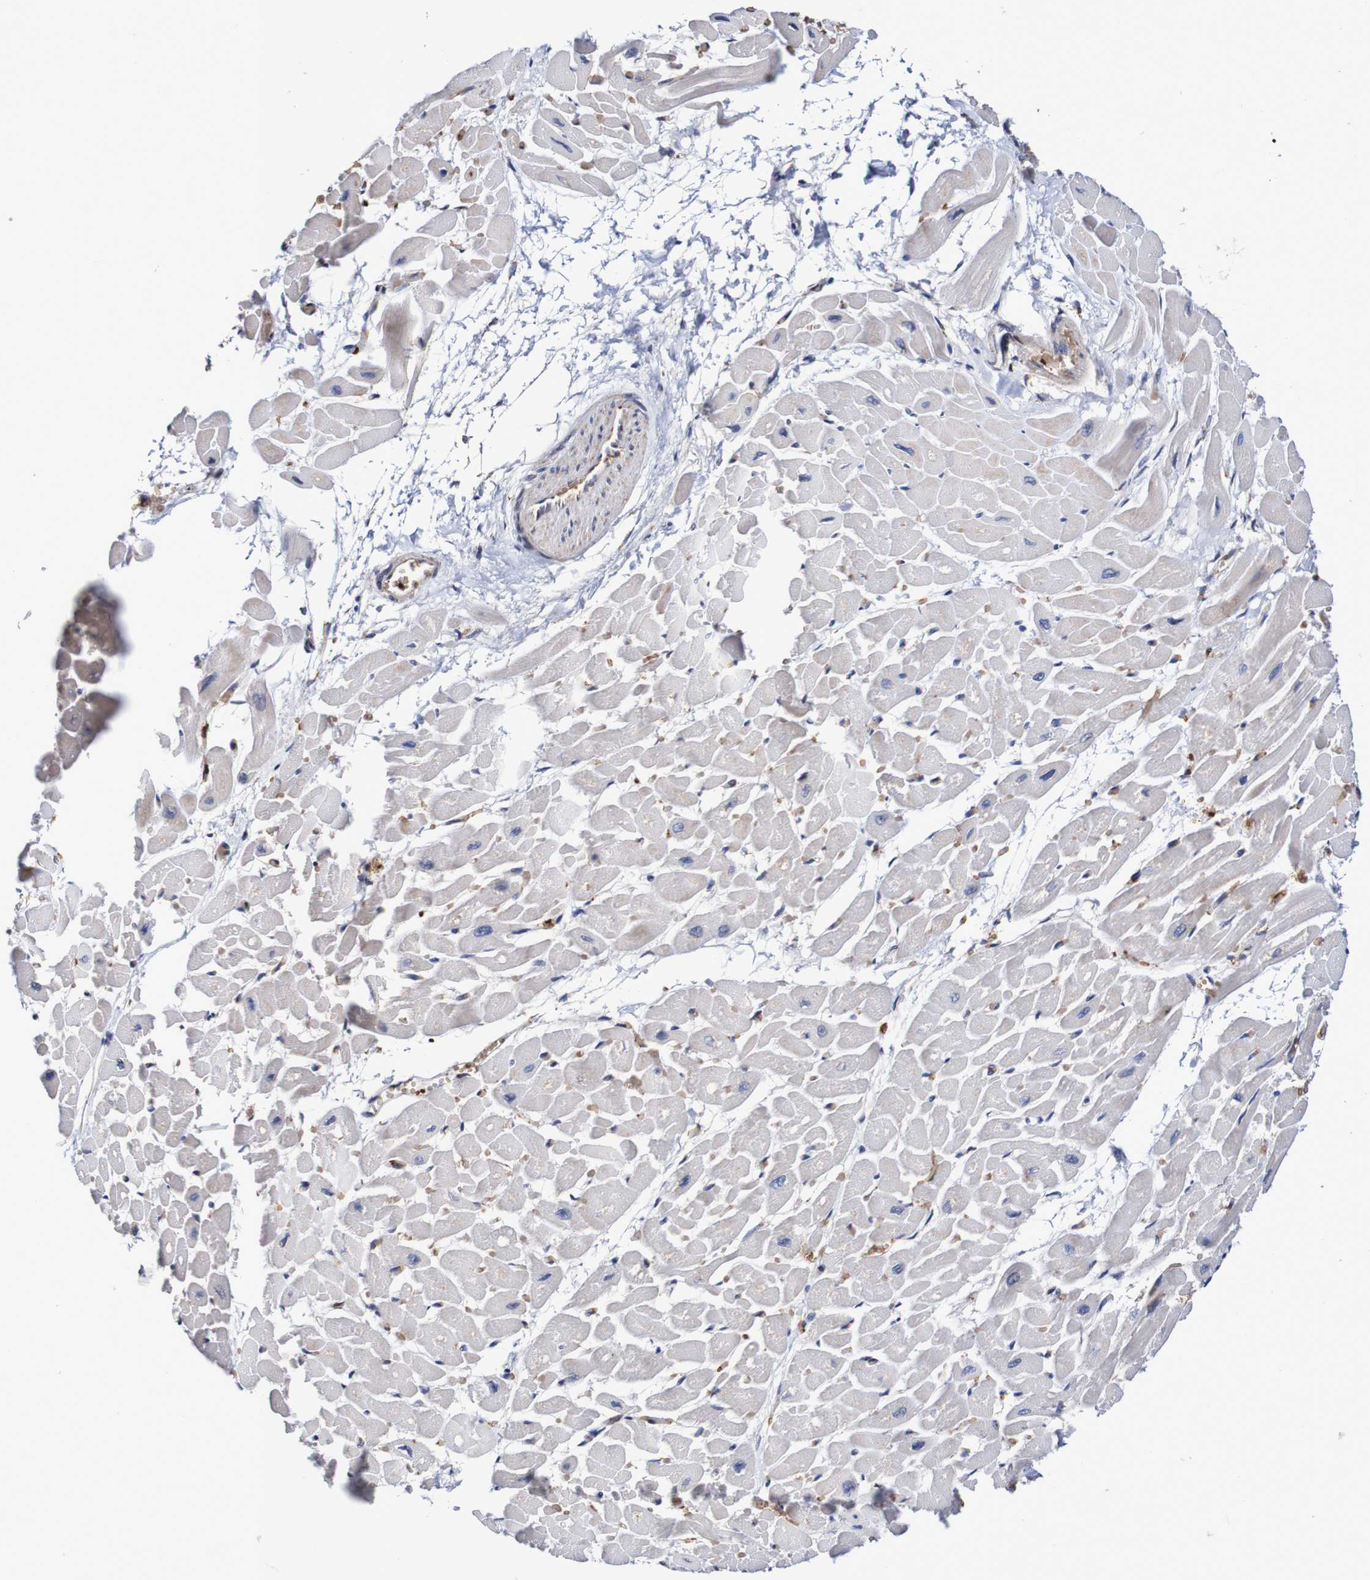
{"staining": {"intensity": "negative", "quantity": "none", "location": "none"}, "tissue": "heart muscle", "cell_type": "Cardiomyocytes", "image_type": "normal", "snomed": [{"axis": "morphology", "description": "Normal tissue, NOS"}, {"axis": "topography", "description": "Heart"}], "caption": "Immunohistochemistry (IHC) image of unremarkable heart muscle: human heart muscle stained with DAB (3,3'-diaminobenzidine) demonstrates no significant protein staining in cardiomyocytes.", "gene": "WNT4", "patient": {"sex": "male", "age": 45}}